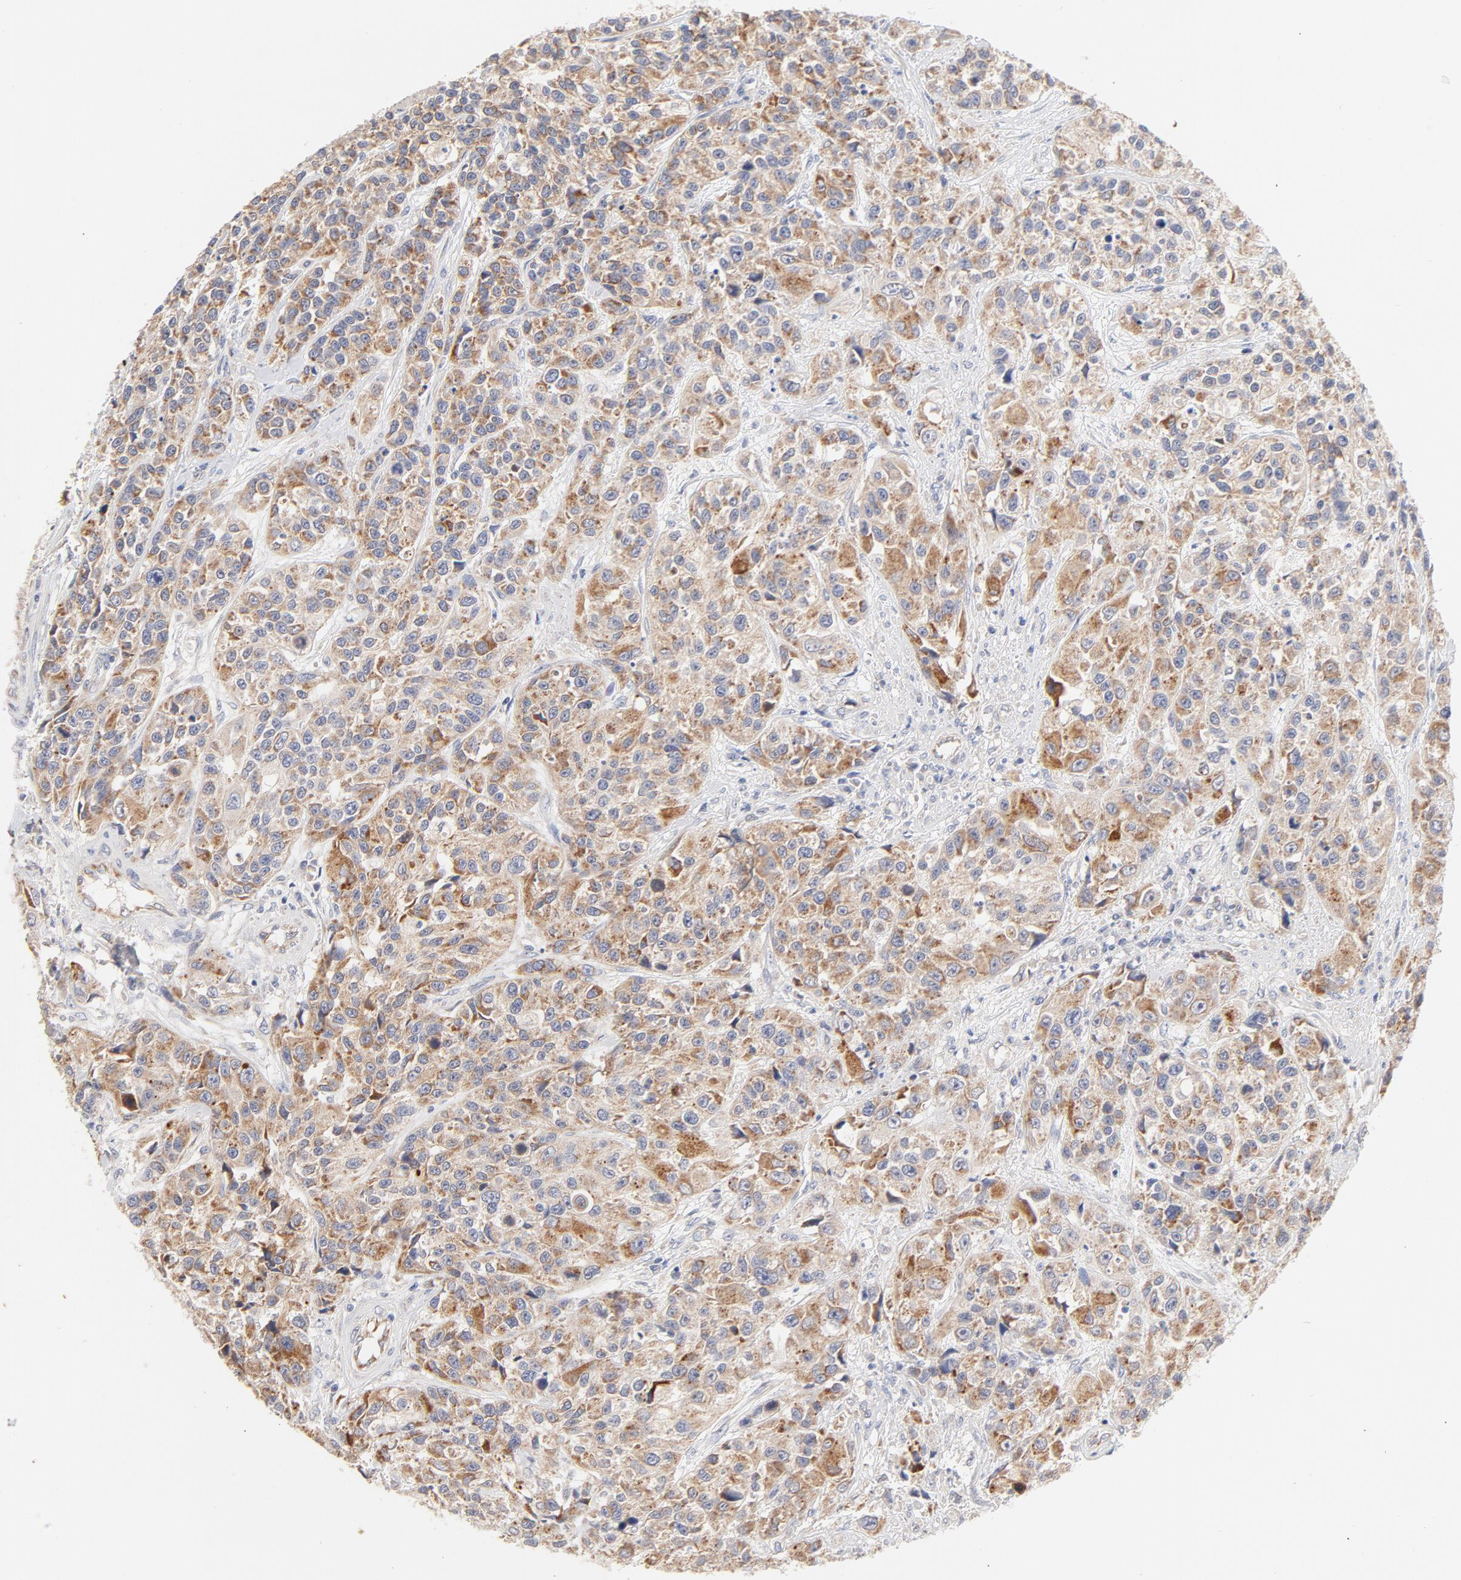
{"staining": {"intensity": "moderate", "quantity": ">75%", "location": "cytoplasmic/membranous"}, "tissue": "urothelial cancer", "cell_type": "Tumor cells", "image_type": "cancer", "snomed": [{"axis": "morphology", "description": "Urothelial carcinoma, High grade"}, {"axis": "topography", "description": "Urinary bladder"}], "caption": "The micrograph demonstrates staining of urothelial cancer, revealing moderate cytoplasmic/membranous protein expression (brown color) within tumor cells.", "gene": "MTERF2", "patient": {"sex": "female", "age": 81}}